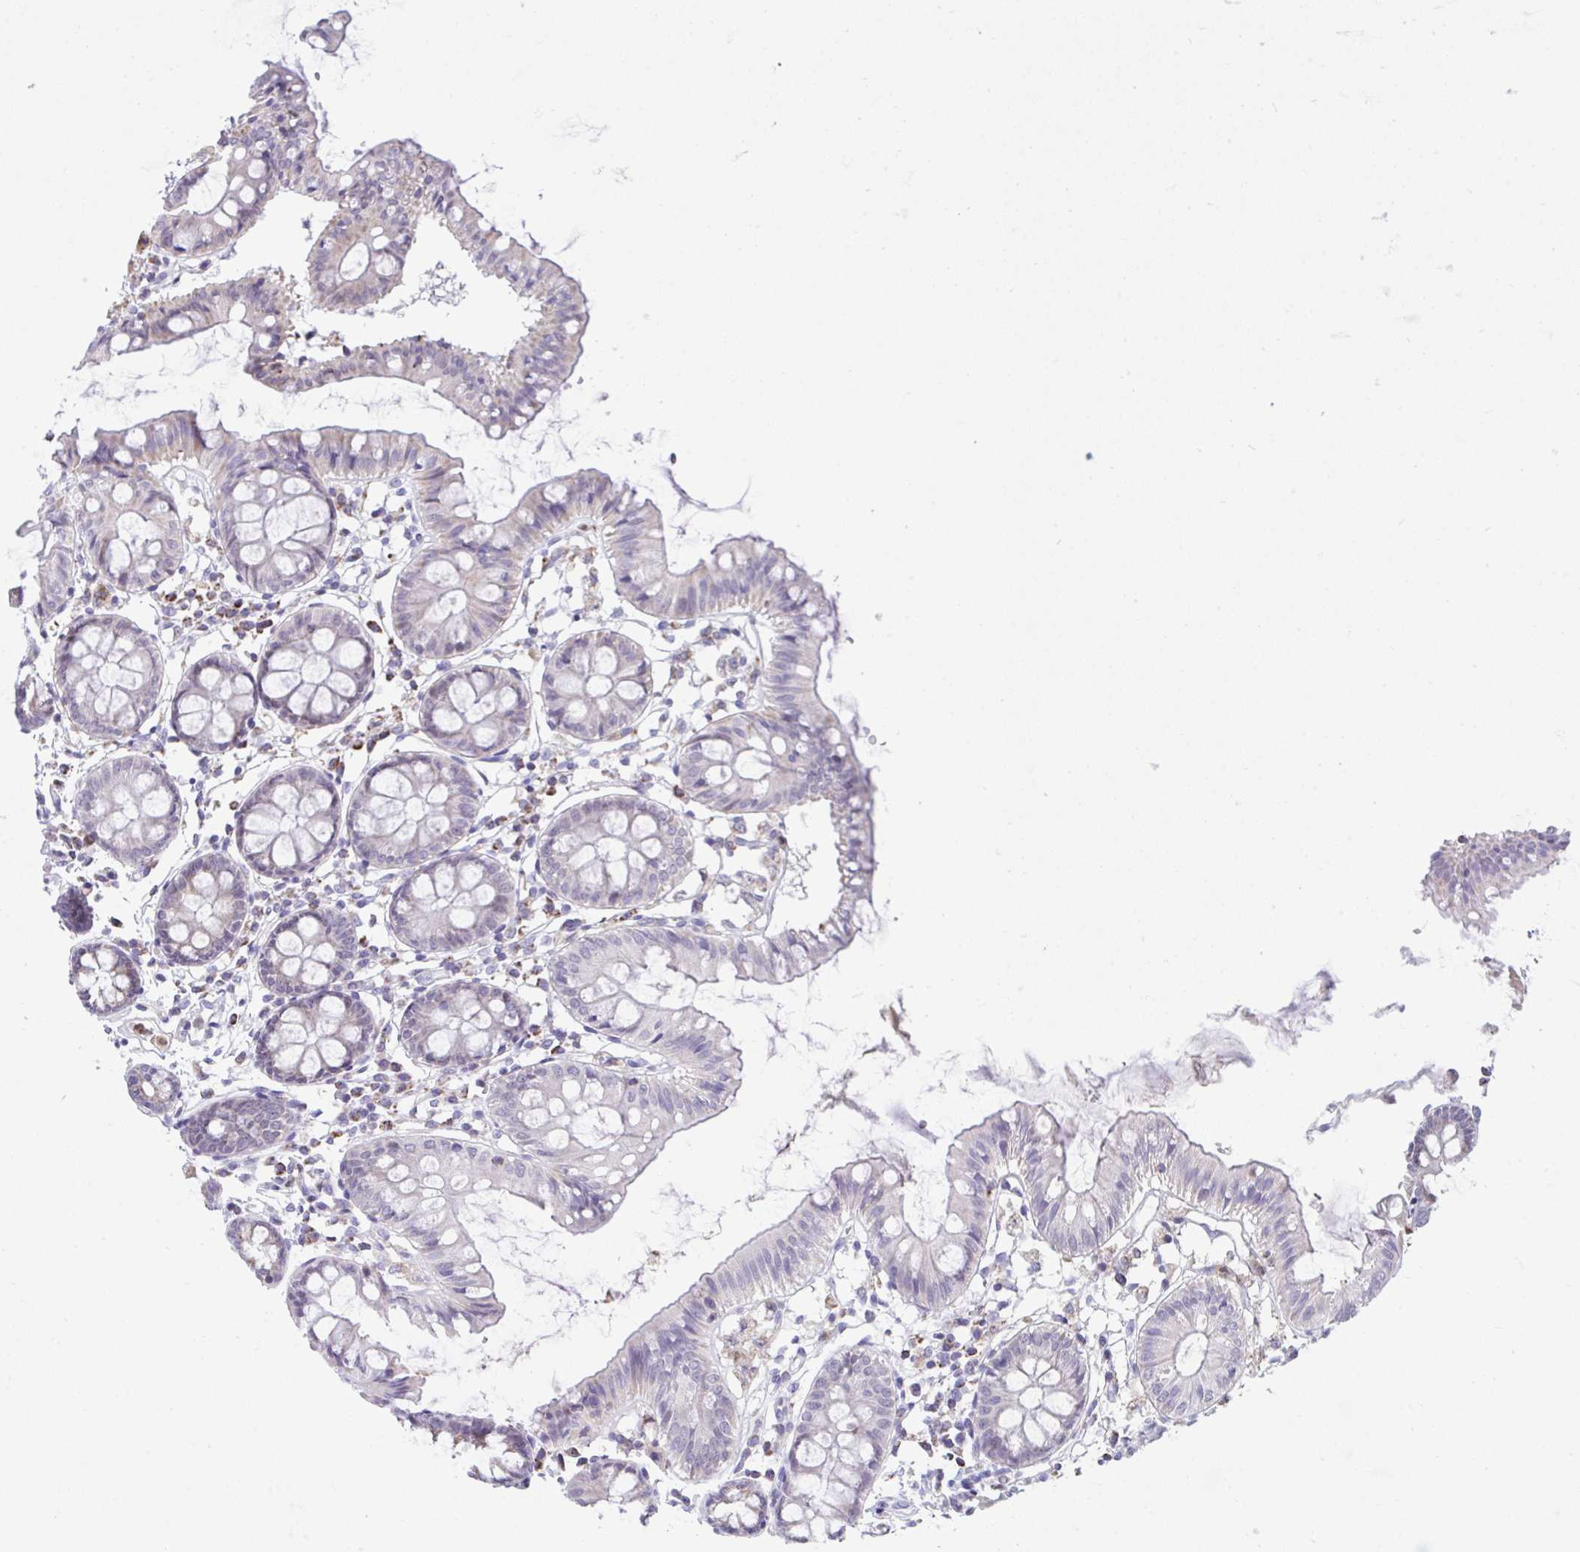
{"staining": {"intensity": "negative", "quantity": "none", "location": "none"}, "tissue": "colon", "cell_type": "Endothelial cells", "image_type": "normal", "snomed": [{"axis": "morphology", "description": "Normal tissue, NOS"}, {"axis": "topography", "description": "Colon"}], "caption": "Immunohistochemical staining of benign human colon displays no significant expression in endothelial cells.", "gene": "PLA2G12B", "patient": {"sex": "female", "age": 84}}